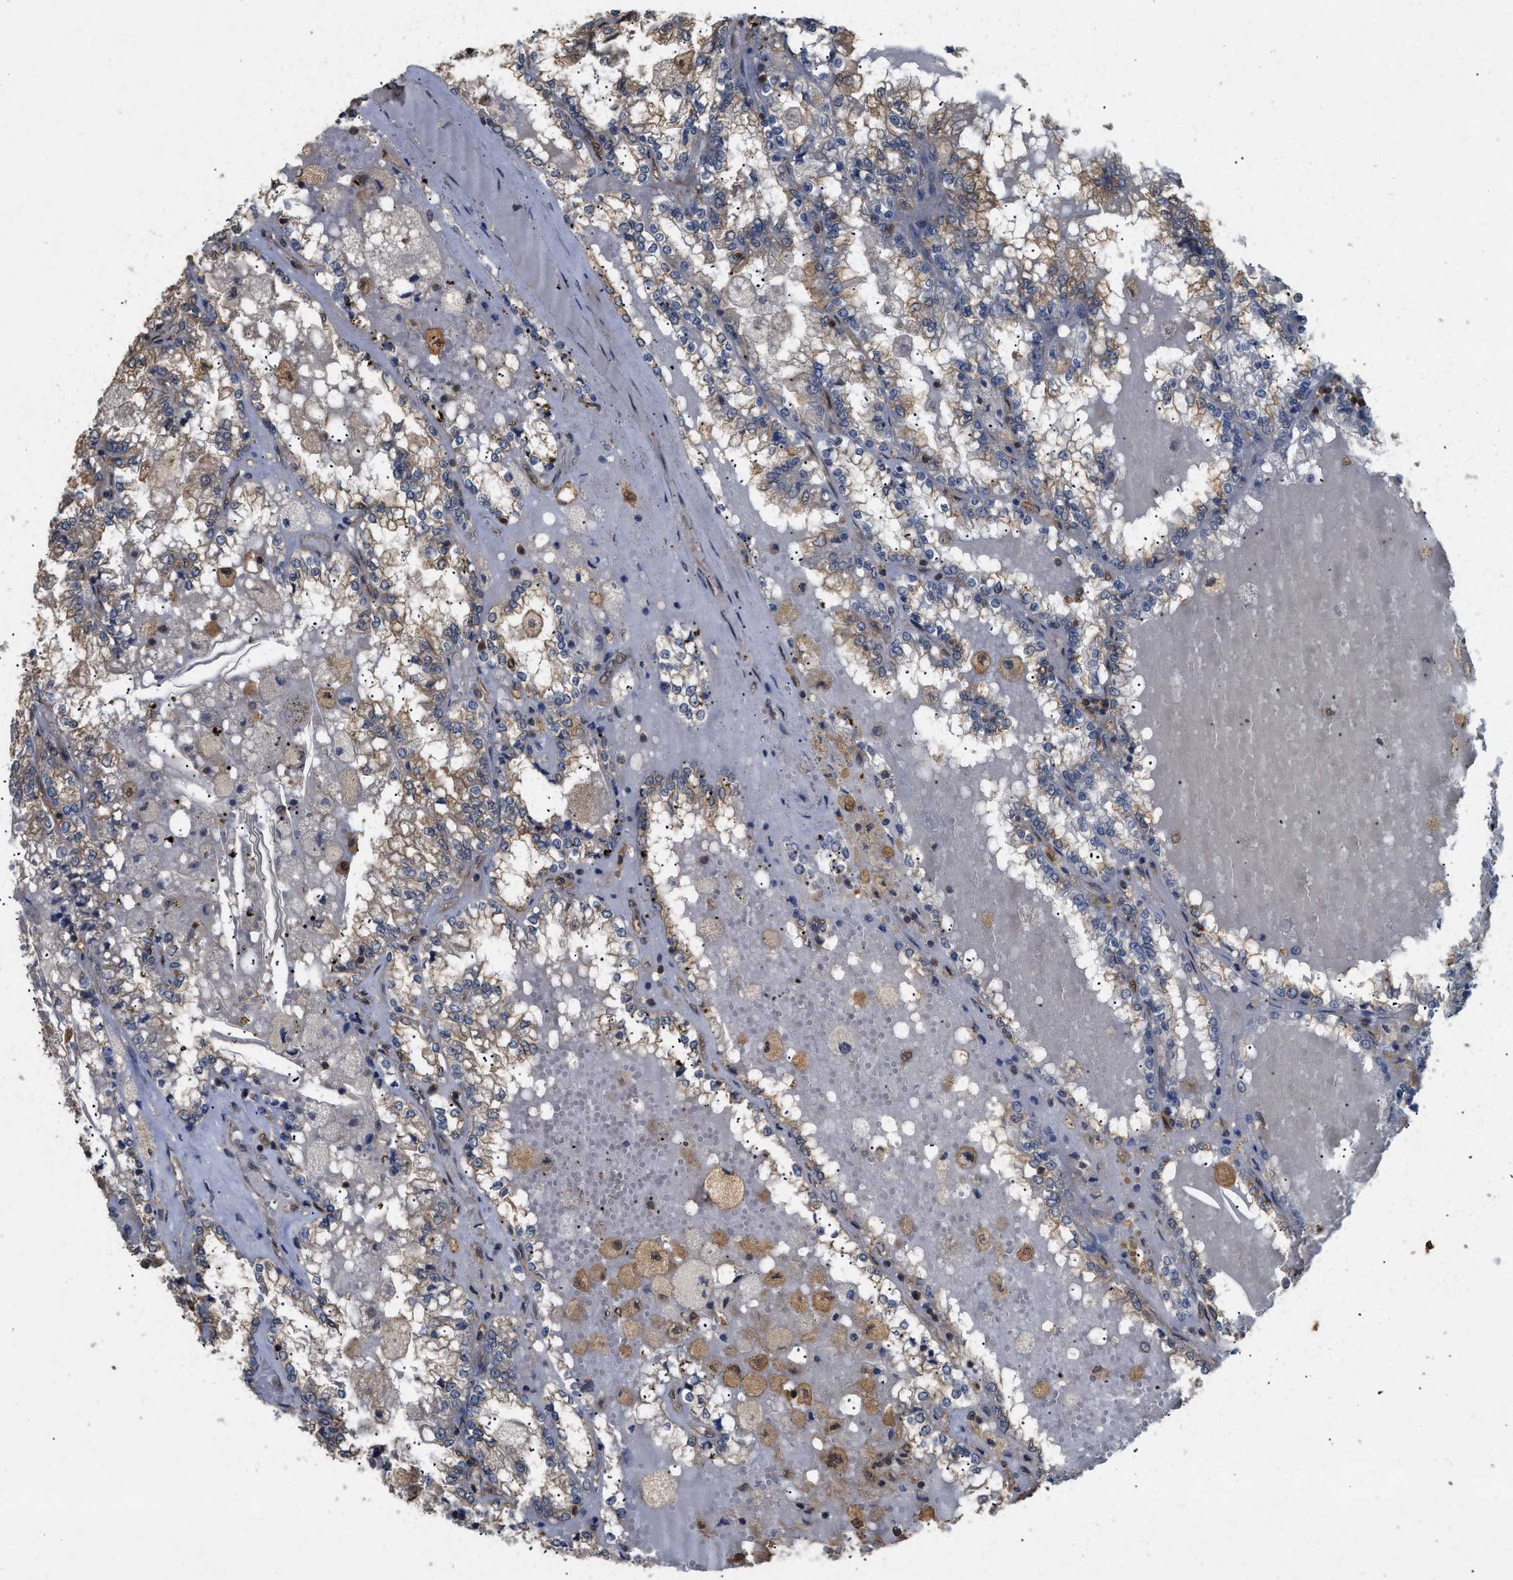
{"staining": {"intensity": "weak", "quantity": "25%-75%", "location": "cytoplasmic/membranous"}, "tissue": "renal cancer", "cell_type": "Tumor cells", "image_type": "cancer", "snomed": [{"axis": "morphology", "description": "Adenocarcinoma, NOS"}, {"axis": "topography", "description": "Kidney"}], "caption": "Protein expression analysis of human adenocarcinoma (renal) reveals weak cytoplasmic/membranous staining in about 25%-75% of tumor cells.", "gene": "CALM1", "patient": {"sex": "female", "age": 56}}